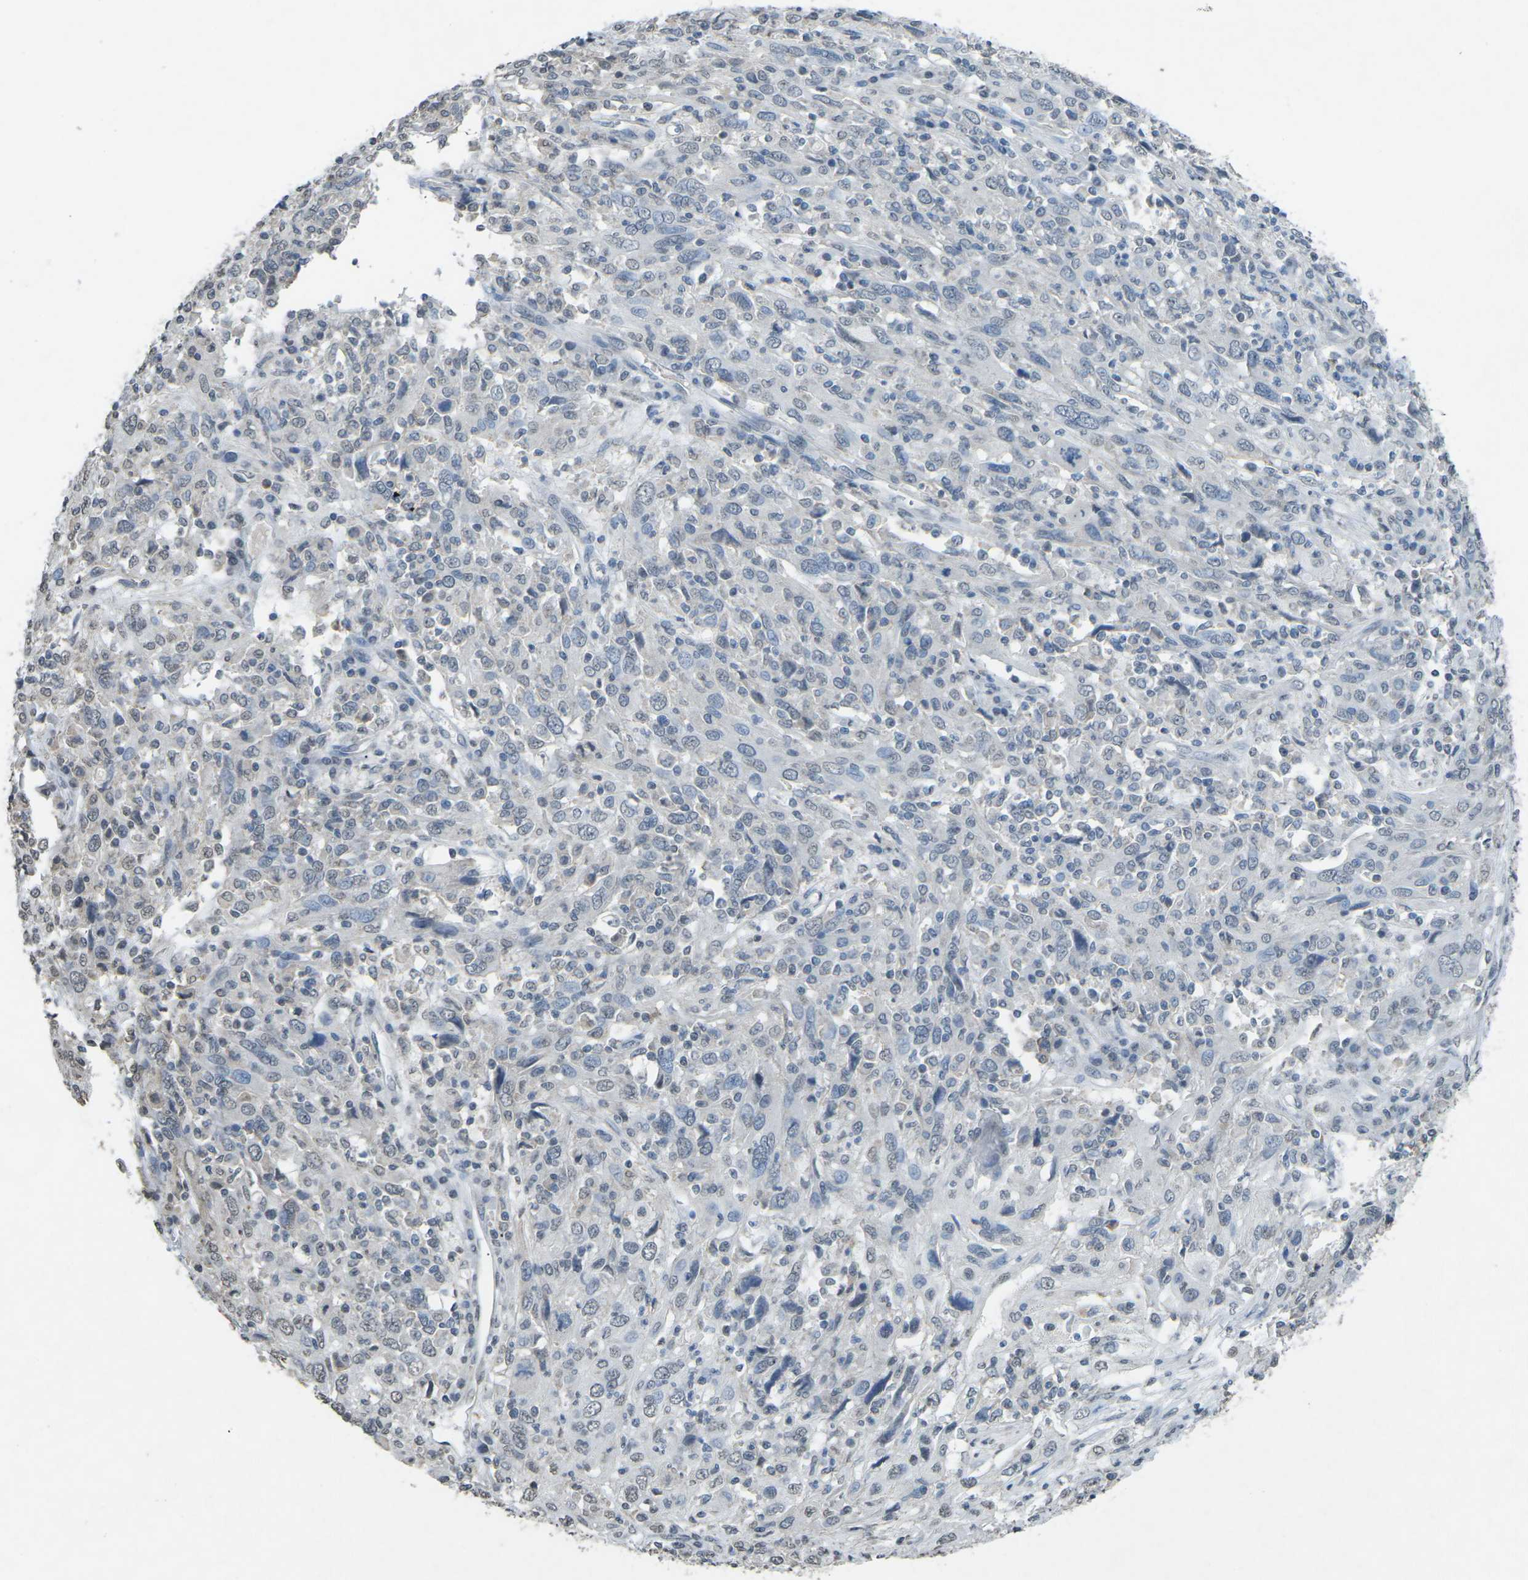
{"staining": {"intensity": "weak", "quantity": "<25%", "location": "nuclear"}, "tissue": "cervical cancer", "cell_type": "Tumor cells", "image_type": "cancer", "snomed": [{"axis": "morphology", "description": "Squamous cell carcinoma, NOS"}, {"axis": "topography", "description": "Cervix"}], "caption": "The micrograph displays no significant staining in tumor cells of cervical cancer.", "gene": "TFR2", "patient": {"sex": "female", "age": 46}}